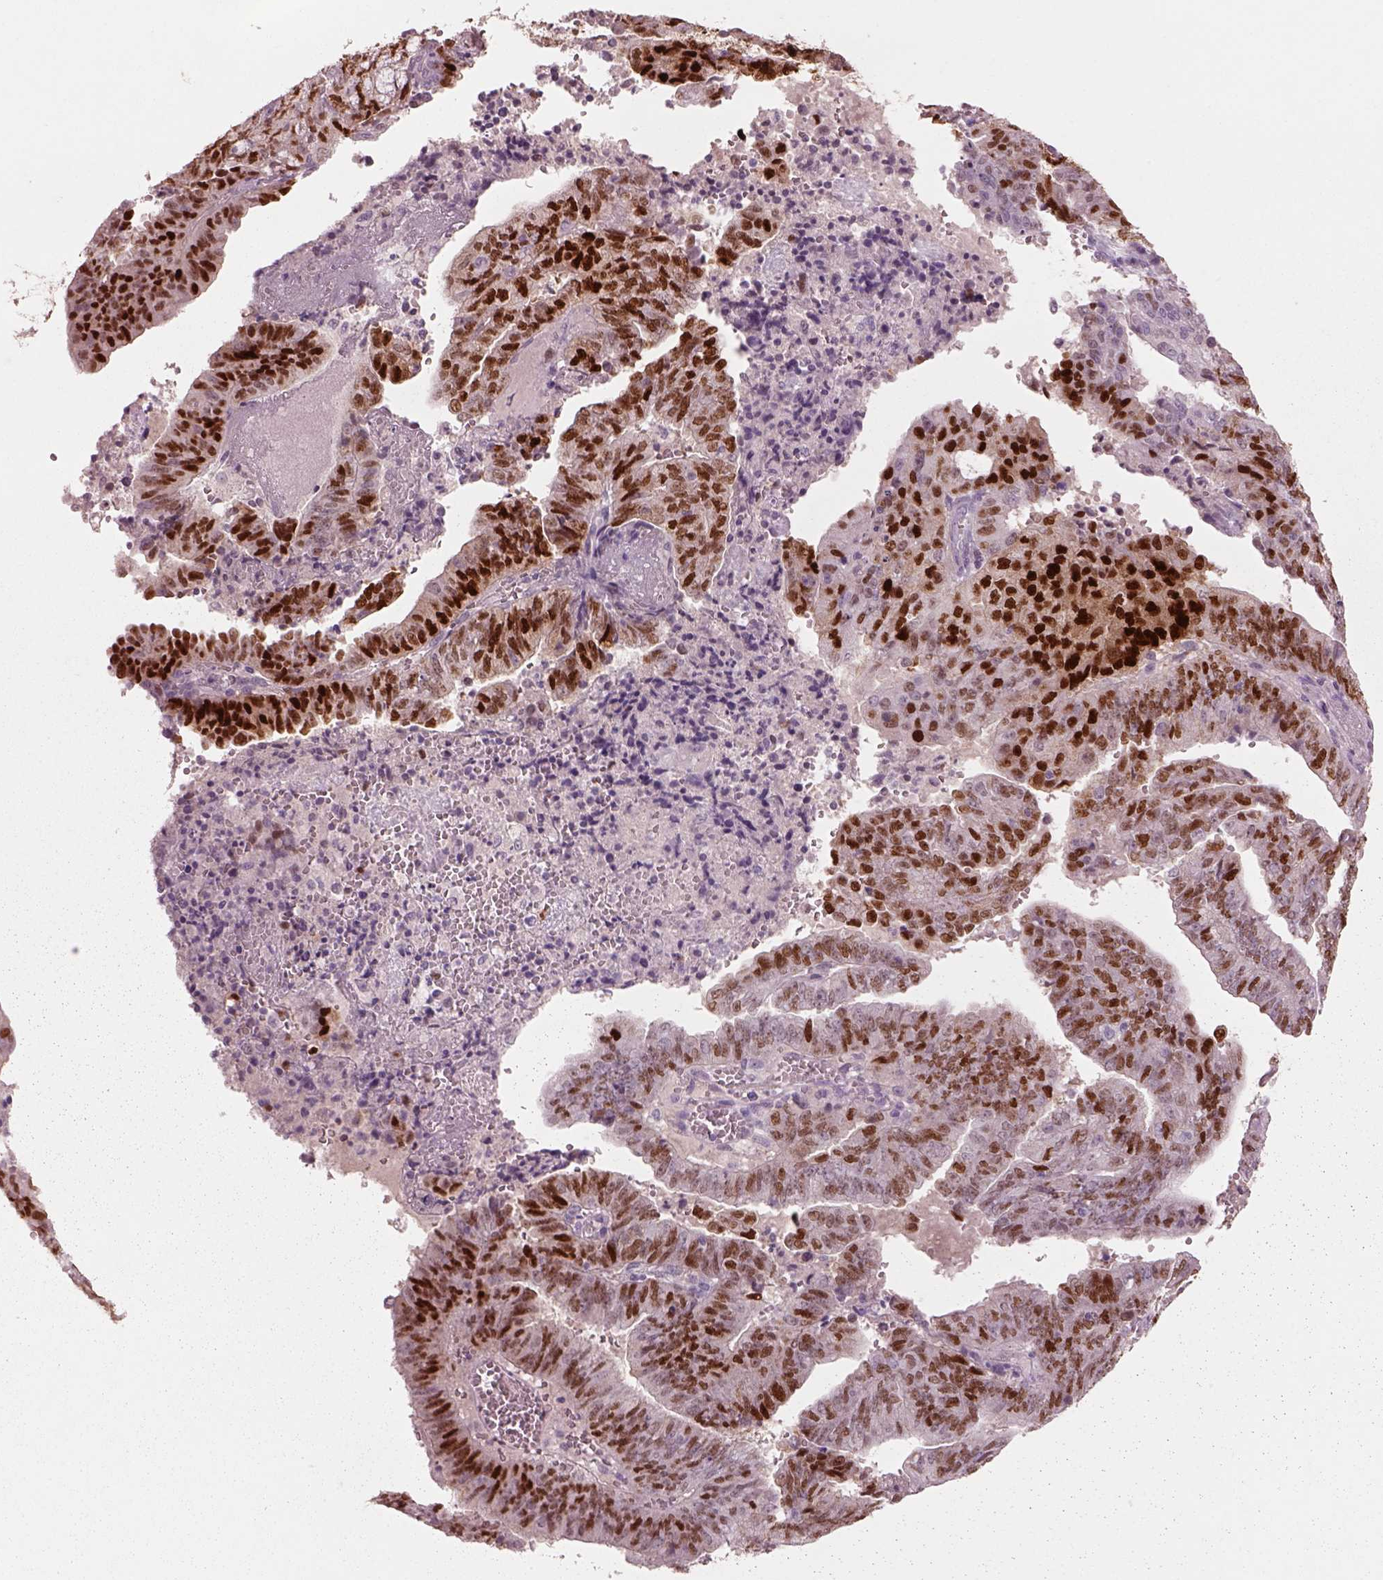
{"staining": {"intensity": "strong", "quantity": ">75%", "location": "nuclear"}, "tissue": "endometrial cancer", "cell_type": "Tumor cells", "image_type": "cancer", "snomed": [{"axis": "morphology", "description": "Adenocarcinoma, NOS"}, {"axis": "topography", "description": "Endometrium"}], "caption": "DAB immunohistochemical staining of human endometrial cancer reveals strong nuclear protein expression in approximately >75% of tumor cells.", "gene": "SOX9", "patient": {"sex": "female", "age": 82}}